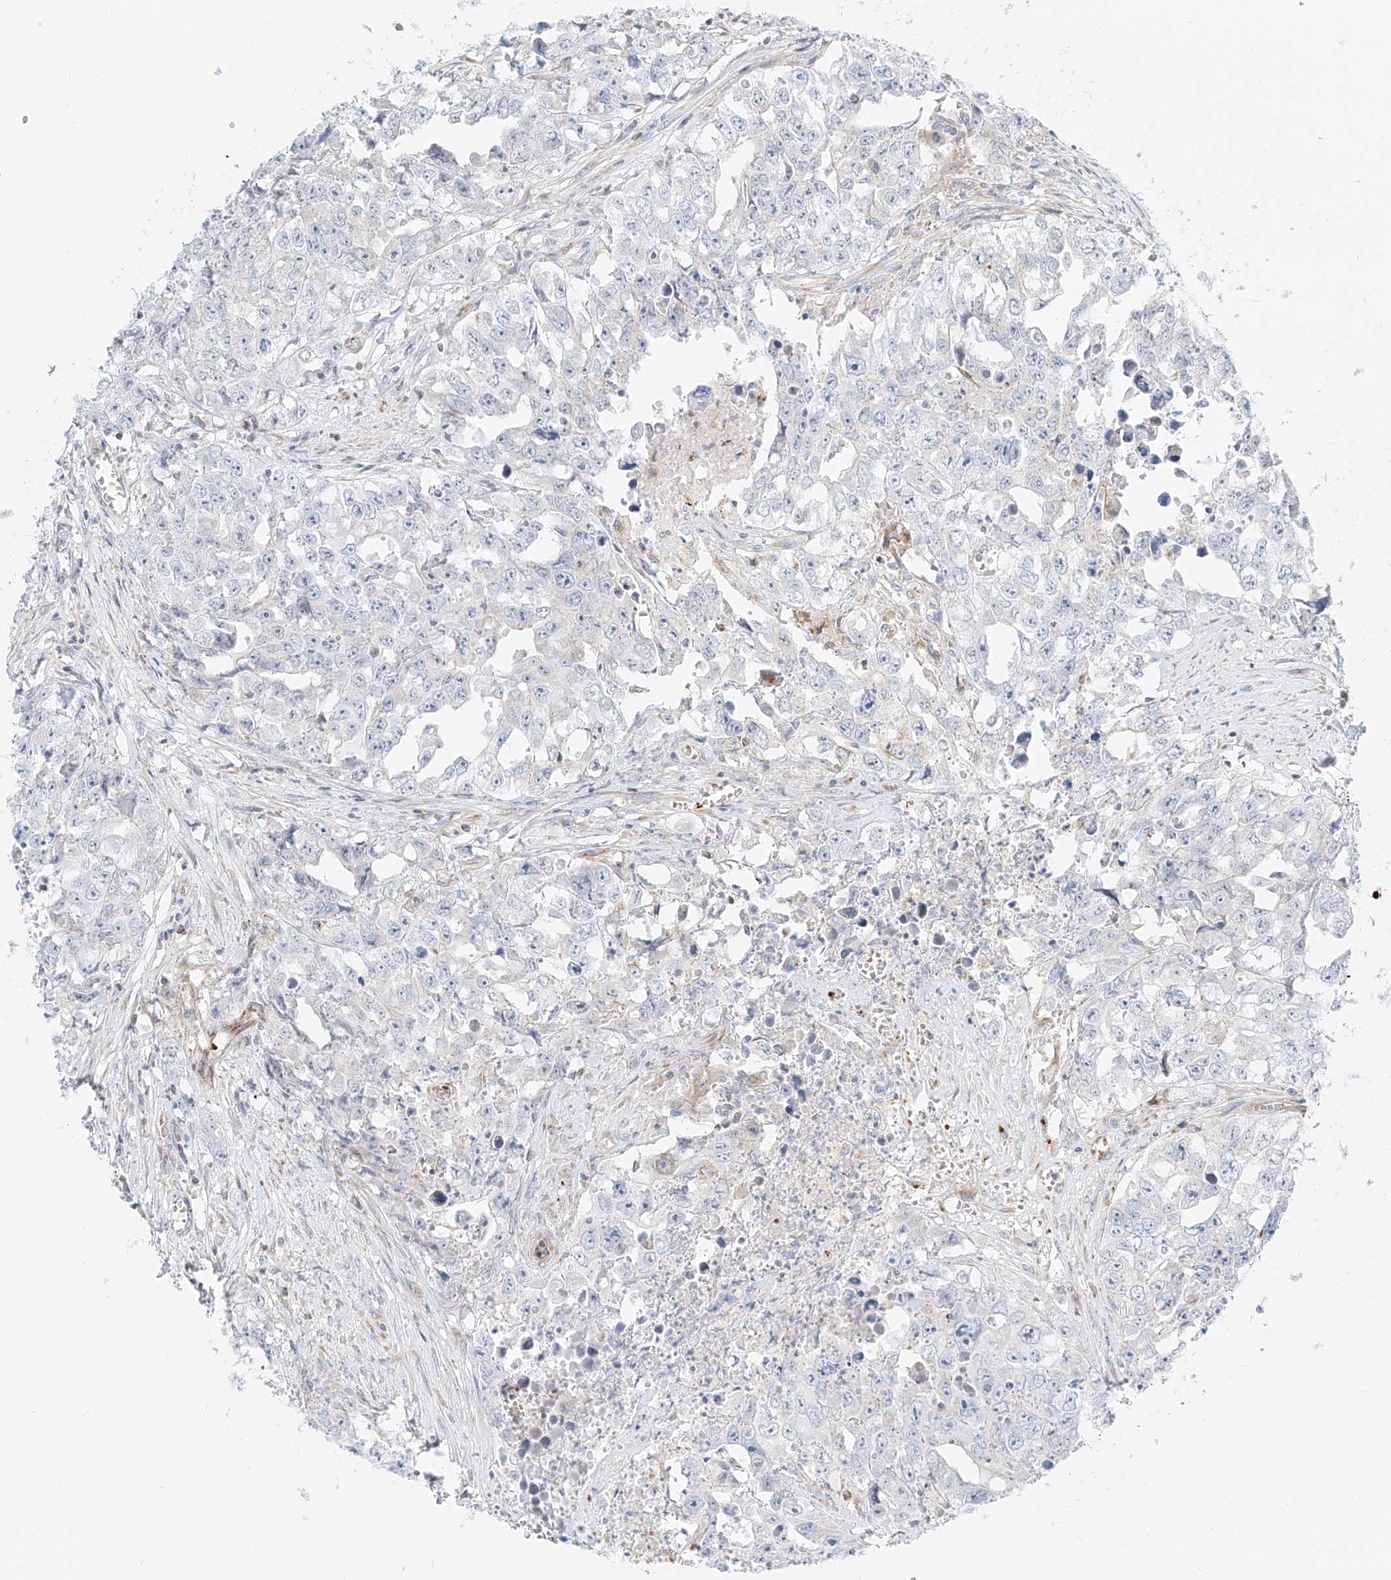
{"staining": {"intensity": "negative", "quantity": "none", "location": "none"}, "tissue": "testis cancer", "cell_type": "Tumor cells", "image_type": "cancer", "snomed": [{"axis": "morphology", "description": "Seminoma, NOS"}, {"axis": "morphology", "description": "Carcinoma, Embryonal, NOS"}, {"axis": "topography", "description": "Testis"}], "caption": "IHC photomicrograph of neoplastic tissue: embryonal carcinoma (testis) stained with DAB exhibits no significant protein expression in tumor cells.", "gene": "EIPR1", "patient": {"sex": "male", "age": 43}}